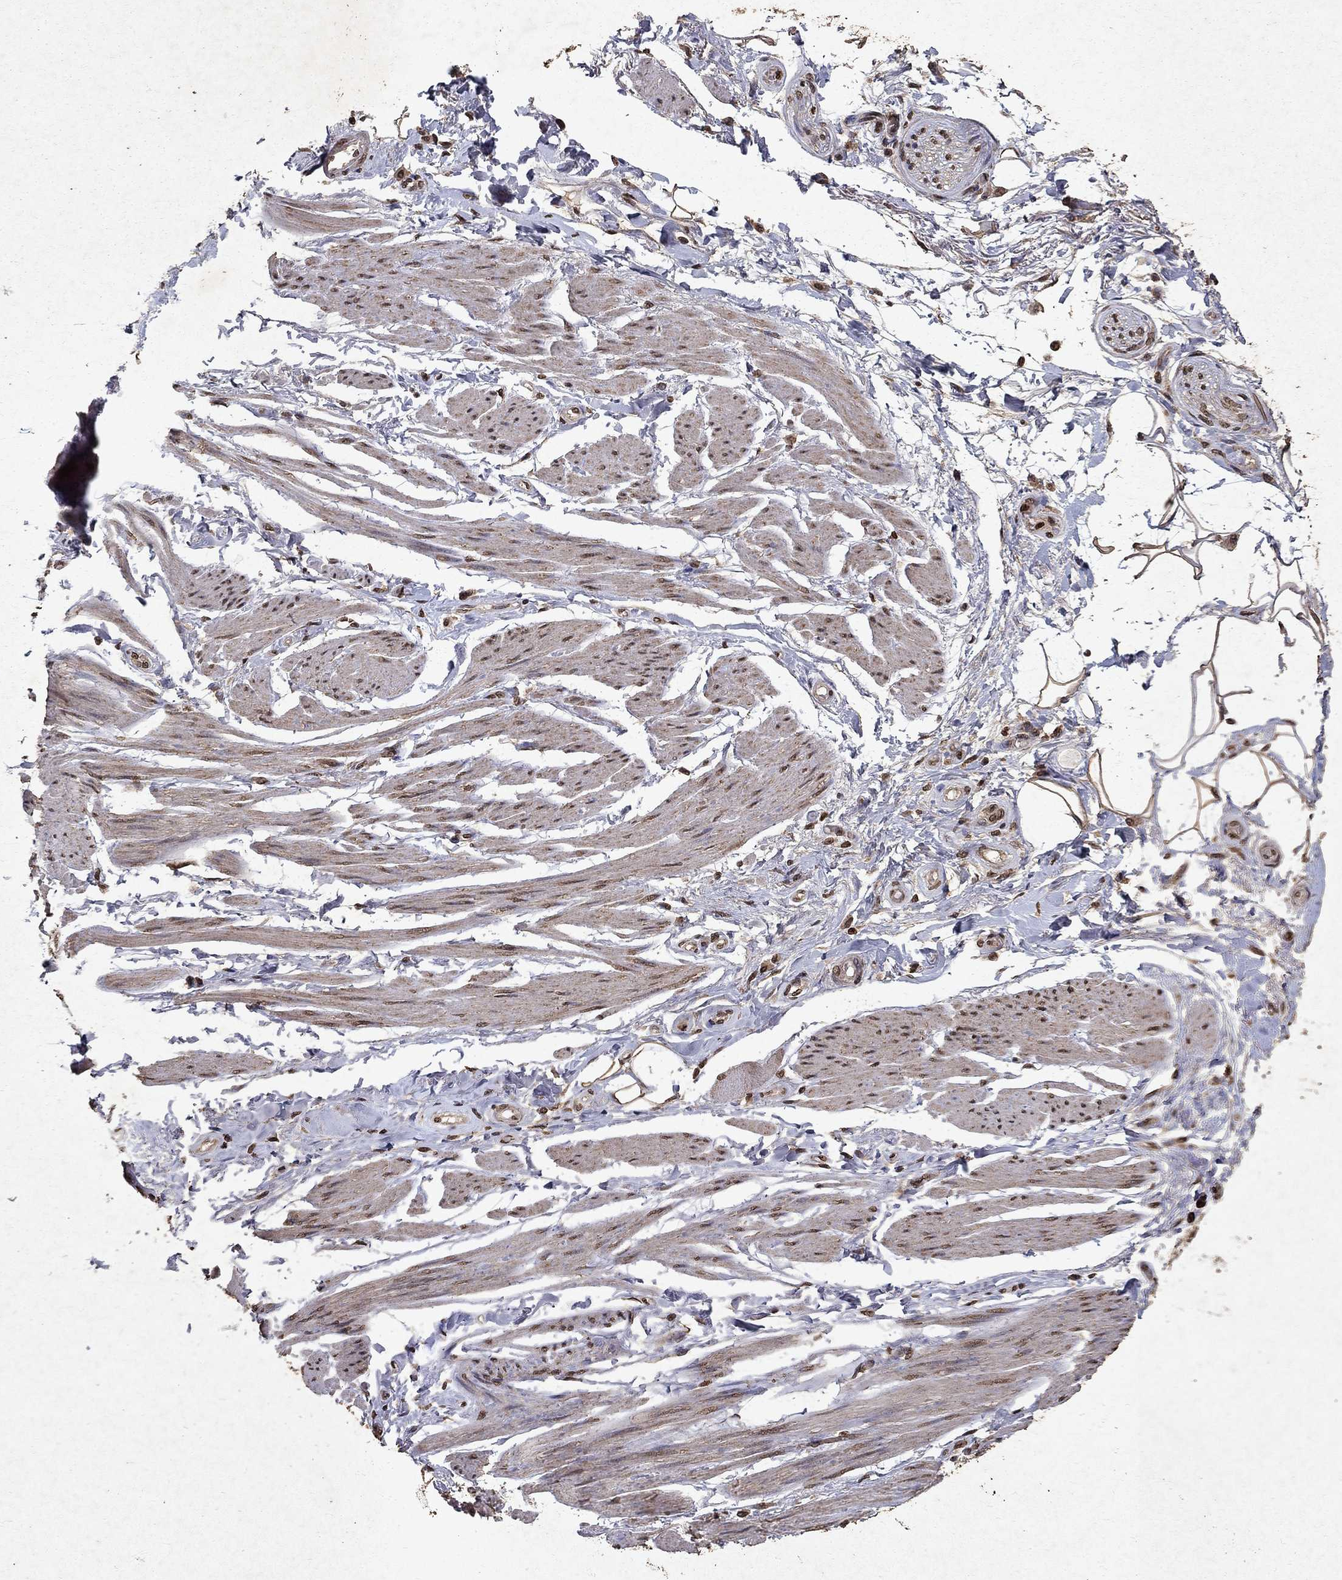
{"staining": {"intensity": "weak", "quantity": "25%-75%", "location": "cytoplasmic/membranous"}, "tissue": "adipose tissue", "cell_type": "Adipocytes", "image_type": "normal", "snomed": [{"axis": "morphology", "description": "Normal tissue, NOS"}, {"axis": "topography", "description": "Skeletal muscle"}, {"axis": "topography", "description": "Anal"}, {"axis": "topography", "description": "Peripheral nerve tissue"}], "caption": "Protein analysis of normal adipose tissue demonstrates weak cytoplasmic/membranous staining in approximately 25%-75% of adipocytes.", "gene": "PIN4", "patient": {"sex": "male", "age": 53}}